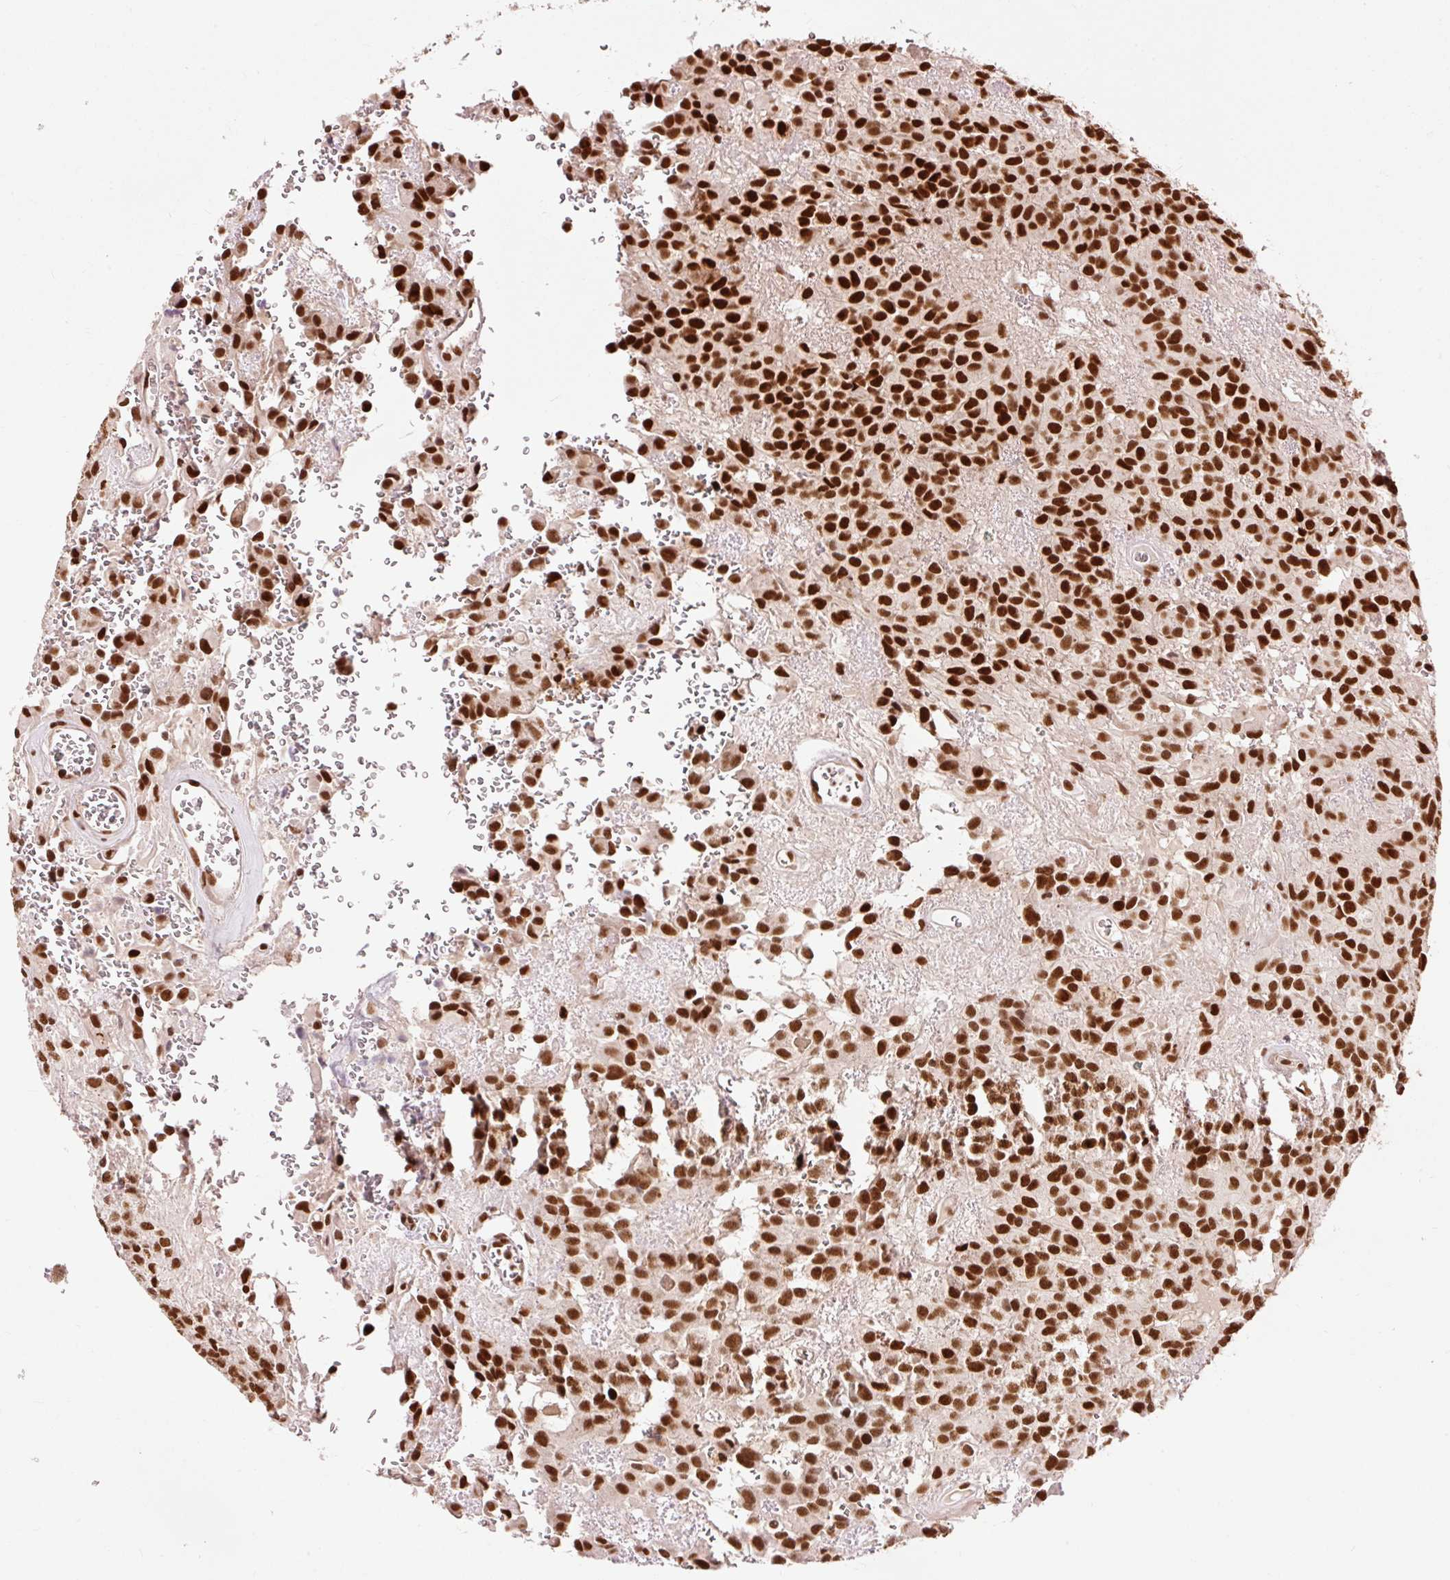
{"staining": {"intensity": "strong", "quantity": ">75%", "location": "nuclear"}, "tissue": "glioma", "cell_type": "Tumor cells", "image_type": "cancer", "snomed": [{"axis": "morphology", "description": "Glioma, malignant, Low grade"}, {"axis": "topography", "description": "Brain"}], "caption": "Glioma stained with a protein marker displays strong staining in tumor cells.", "gene": "ZBTB44", "patient": {"sex": "male", "age": 56}}